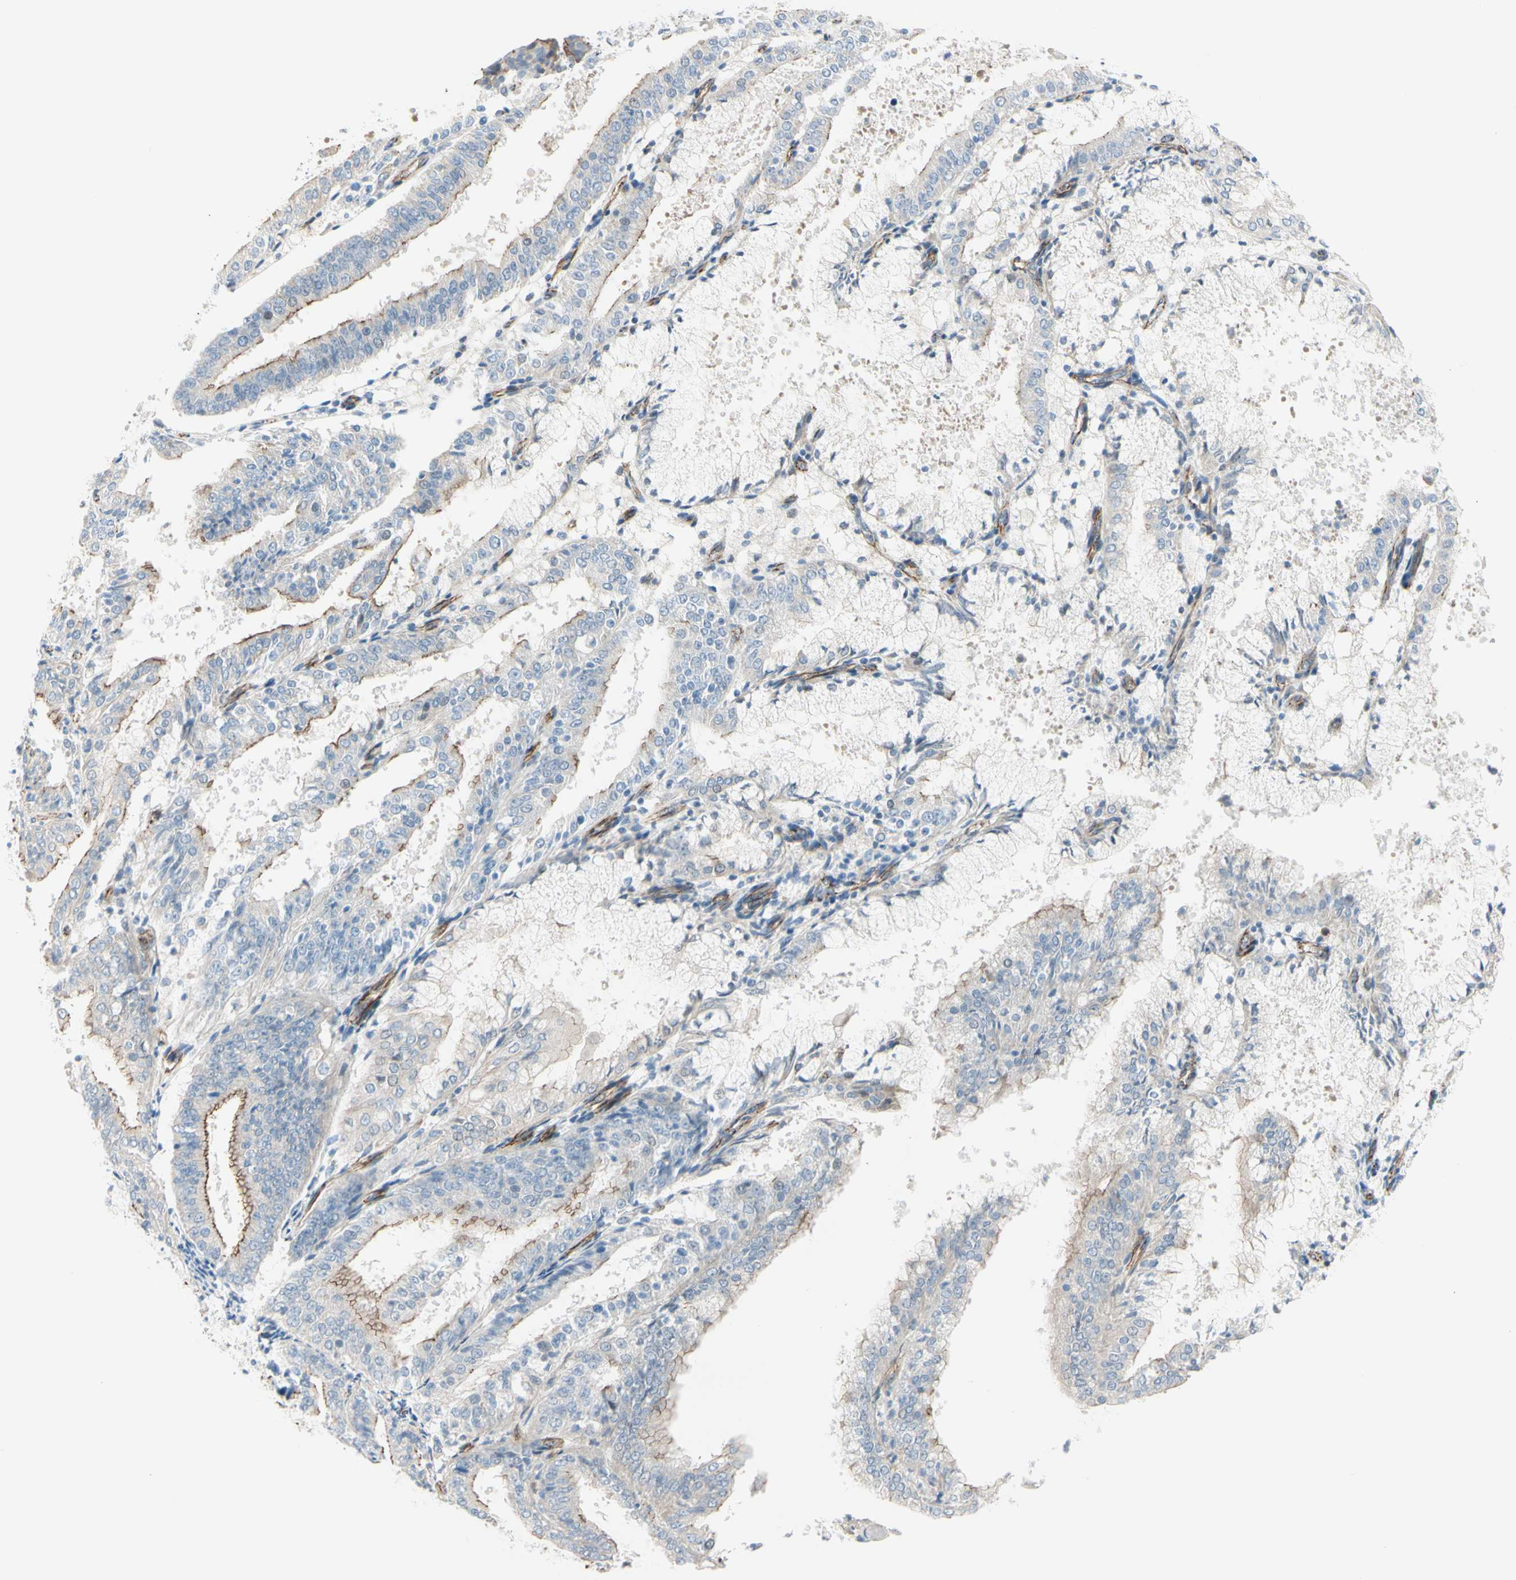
{"staining": {"intensity": "moderate", "quantity": "<25%", "location": "cytoplasmic/membranous"}, "tissue": "endometrial cancer", "cell_type": "Tumor cells", "image_type": "cancer", "snomed": [{"axis": "morphology", "description": "Adenocarcinoma, NOS"}, {"axis": "topography", "description": "Endometrium"}], "caption": "A photomicrograph showing moderate cytoplasmic/membranous positivity in approximately <25% of tumor cells in endometrial cancer (adenocarcinoma), as visualized by brown immunohistochemical staining.", "gene": "TJP1", "patient": {"sex": "female", "age": 63}}